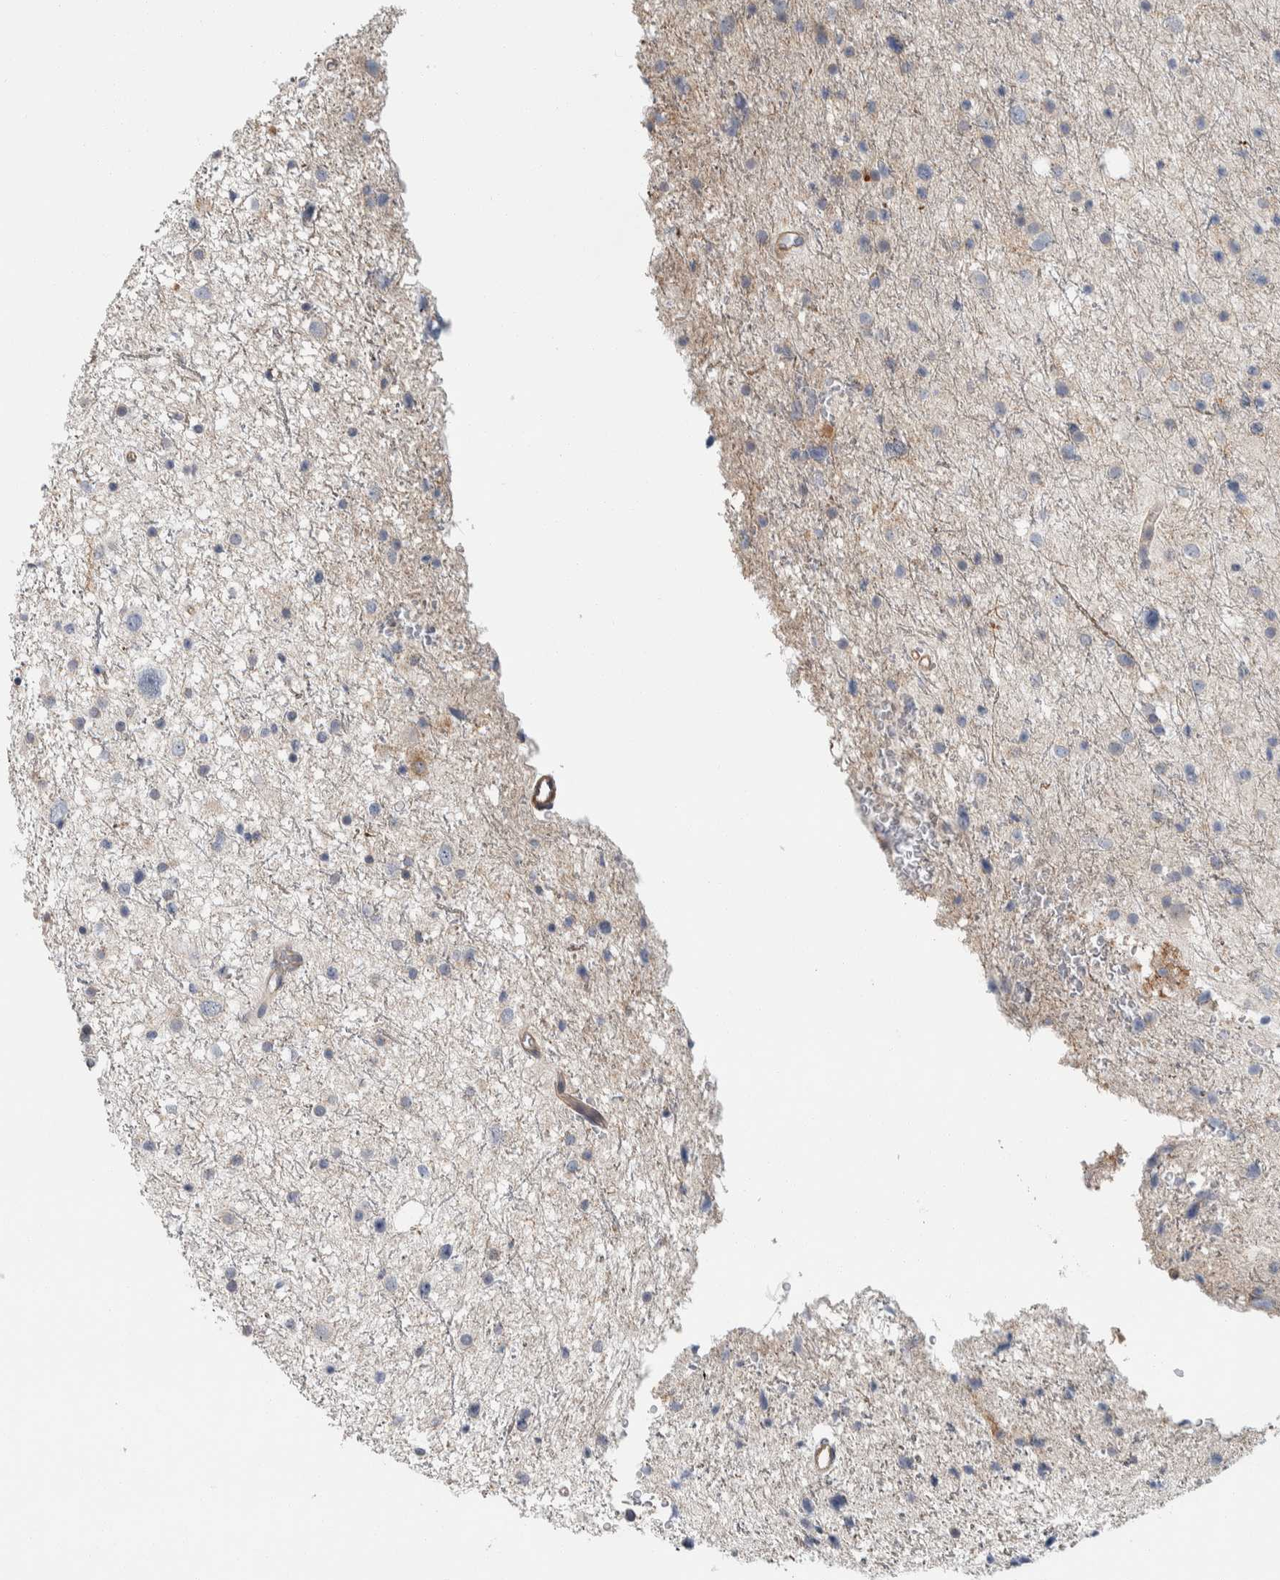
{"staining": {"intensity": "negative", "quantity": "none", "location": "none"}, "tissue": "glioma", "cell_type": "Tumor cells", "image_type": "cancer", "snomed": [{"axis": "morphology", "description": "Glioma, malignant, Low grade"}, {"axis": "topography", "description": "Brain"}], "caption": "DAB immunohistochemical staining of low-grade glioma (malignant) exhibits no significant positivity in tumor cells.", "gene": "KCNJ3", "patient": {"sex": "female", "age": 37}}